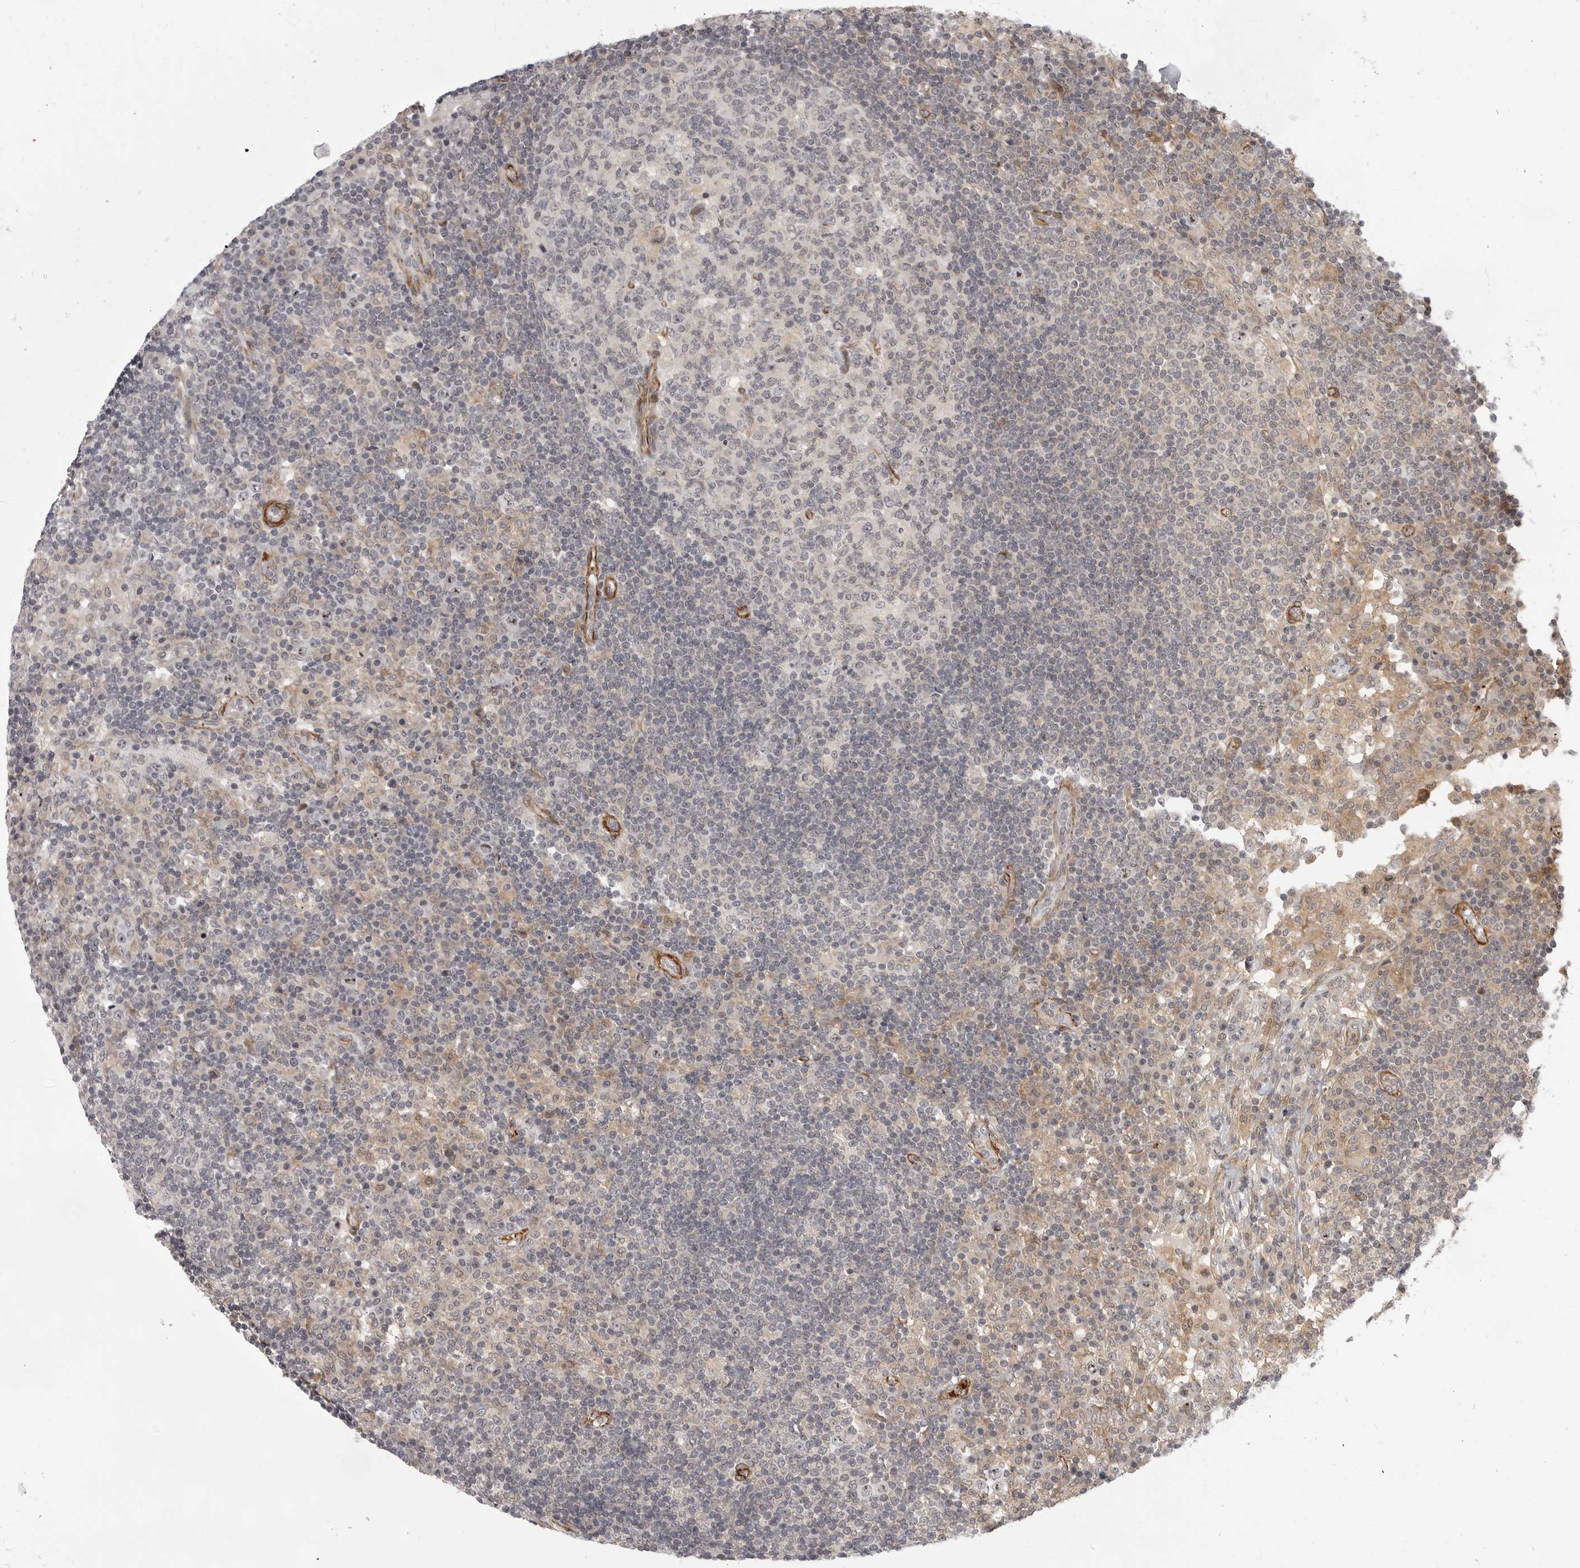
{"staining": {"intensity": "negative", "quantity": "none", "location": "none"}, "tissue": "lymph node", "cell_type": "Germinal center cells", "image_type": "normal", "snomed": [{"axis": "morphology", "description": "Normal tissue, NOS"}, {"axis": "topography", "description": "Lymph node"}], "caption": "Immunohistochemical staining of normal lymph node displays no significant positivity in germinal center cells.", "gene": "TUT4", "patient": {"sex": "female", "age": 53}}